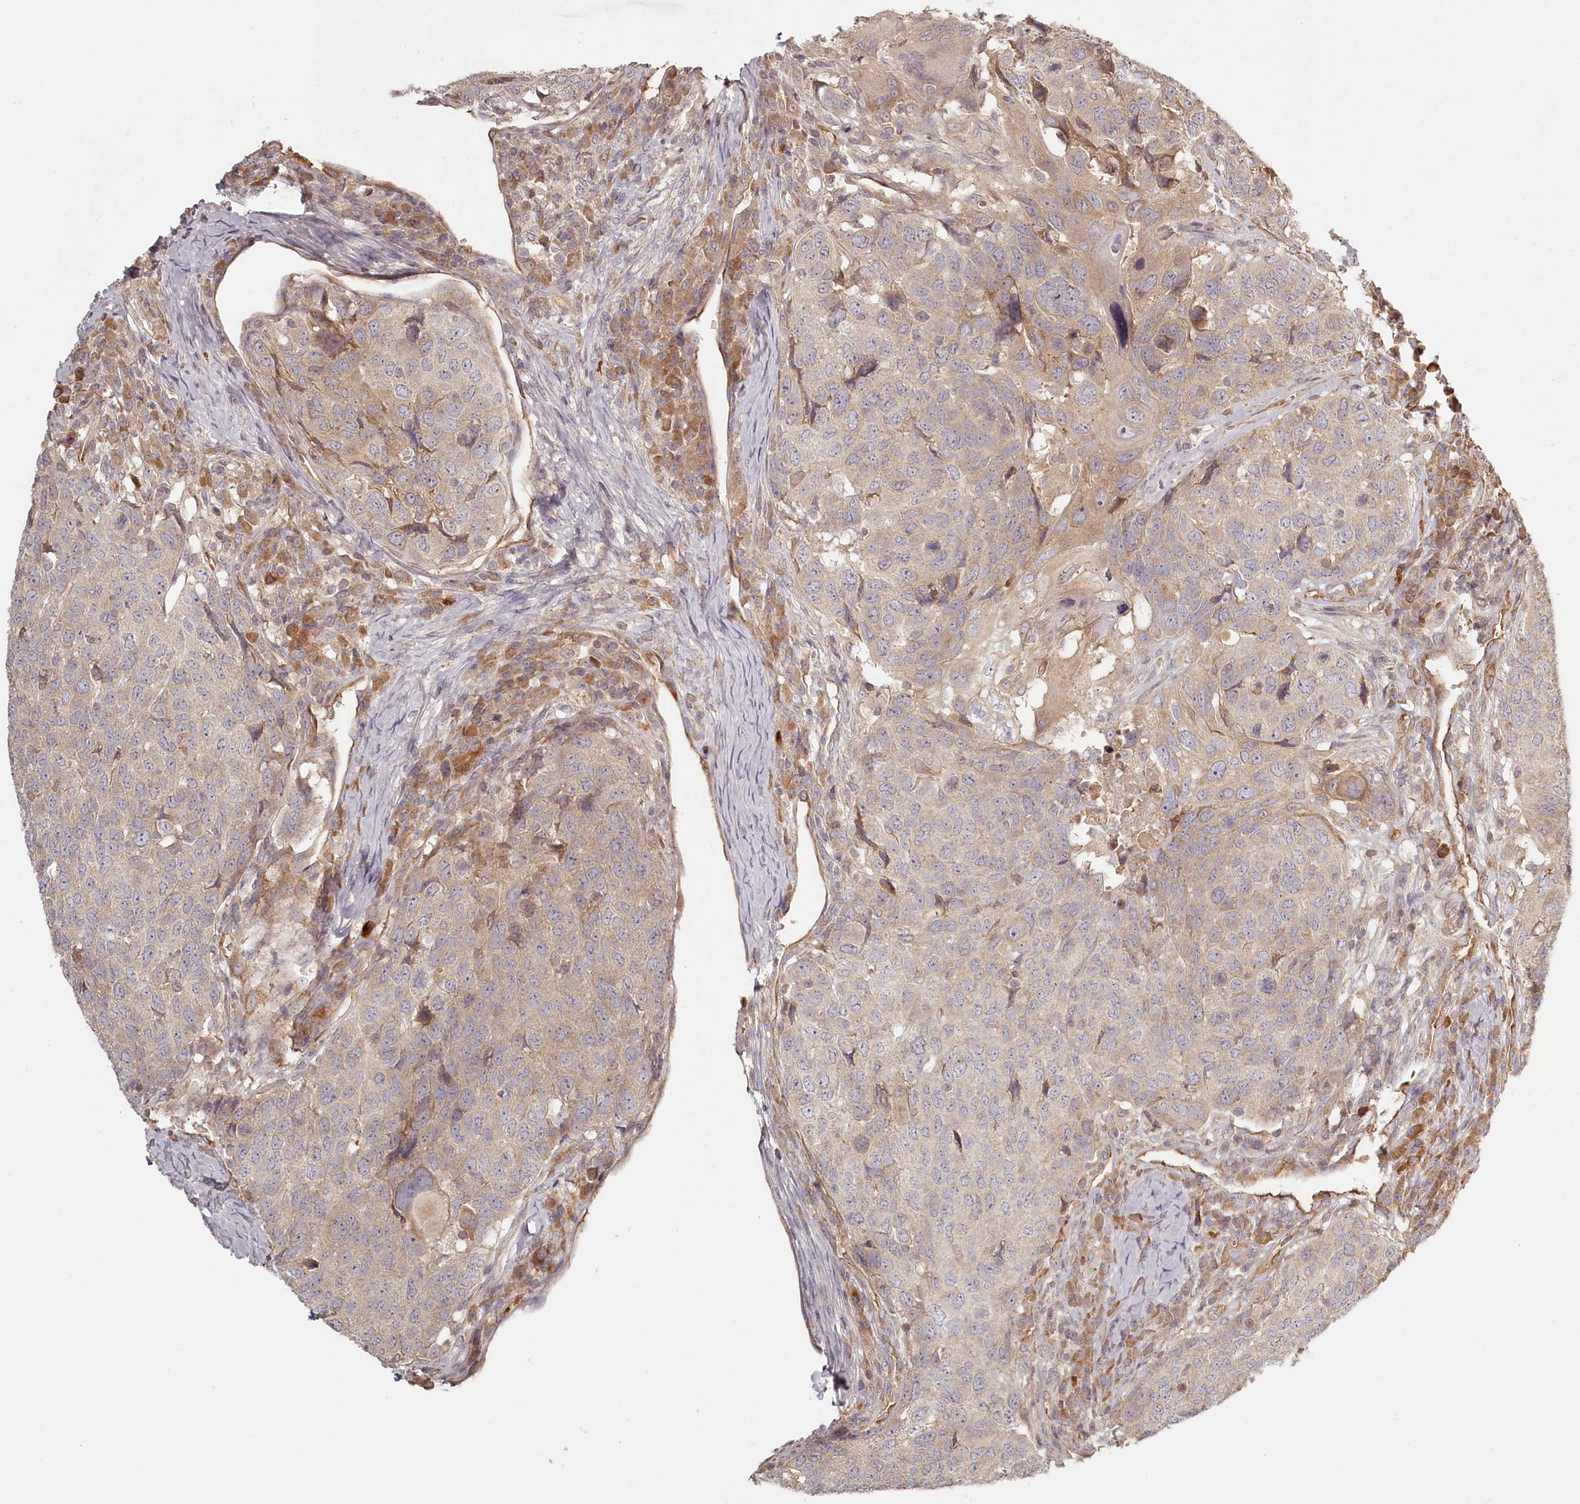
{"staining": {"intensity": "weak", "quantity": "25%-75%", "location": "cytoplasmic/membranous"}, "tissue": "head and neck cancer", "cell_type": "Tumor cells", "image_type": "cancer", "snomed": [{"axis": "morphology", "description": "Squamous cell carcinoma, NOS"}, {"axis": "topography", "description": "Head-Neck"}], "caption": "DAB (3,3'-diaminobenzidine) immunohistochemical staining of human head and neck squamous cell carcinoma reveals weak cytoplasmic/membranous protein staining in approximately 25%-75% of tumor cells.", "gene": "TMIE", "patient": {"sex": "male", "age": 66}}